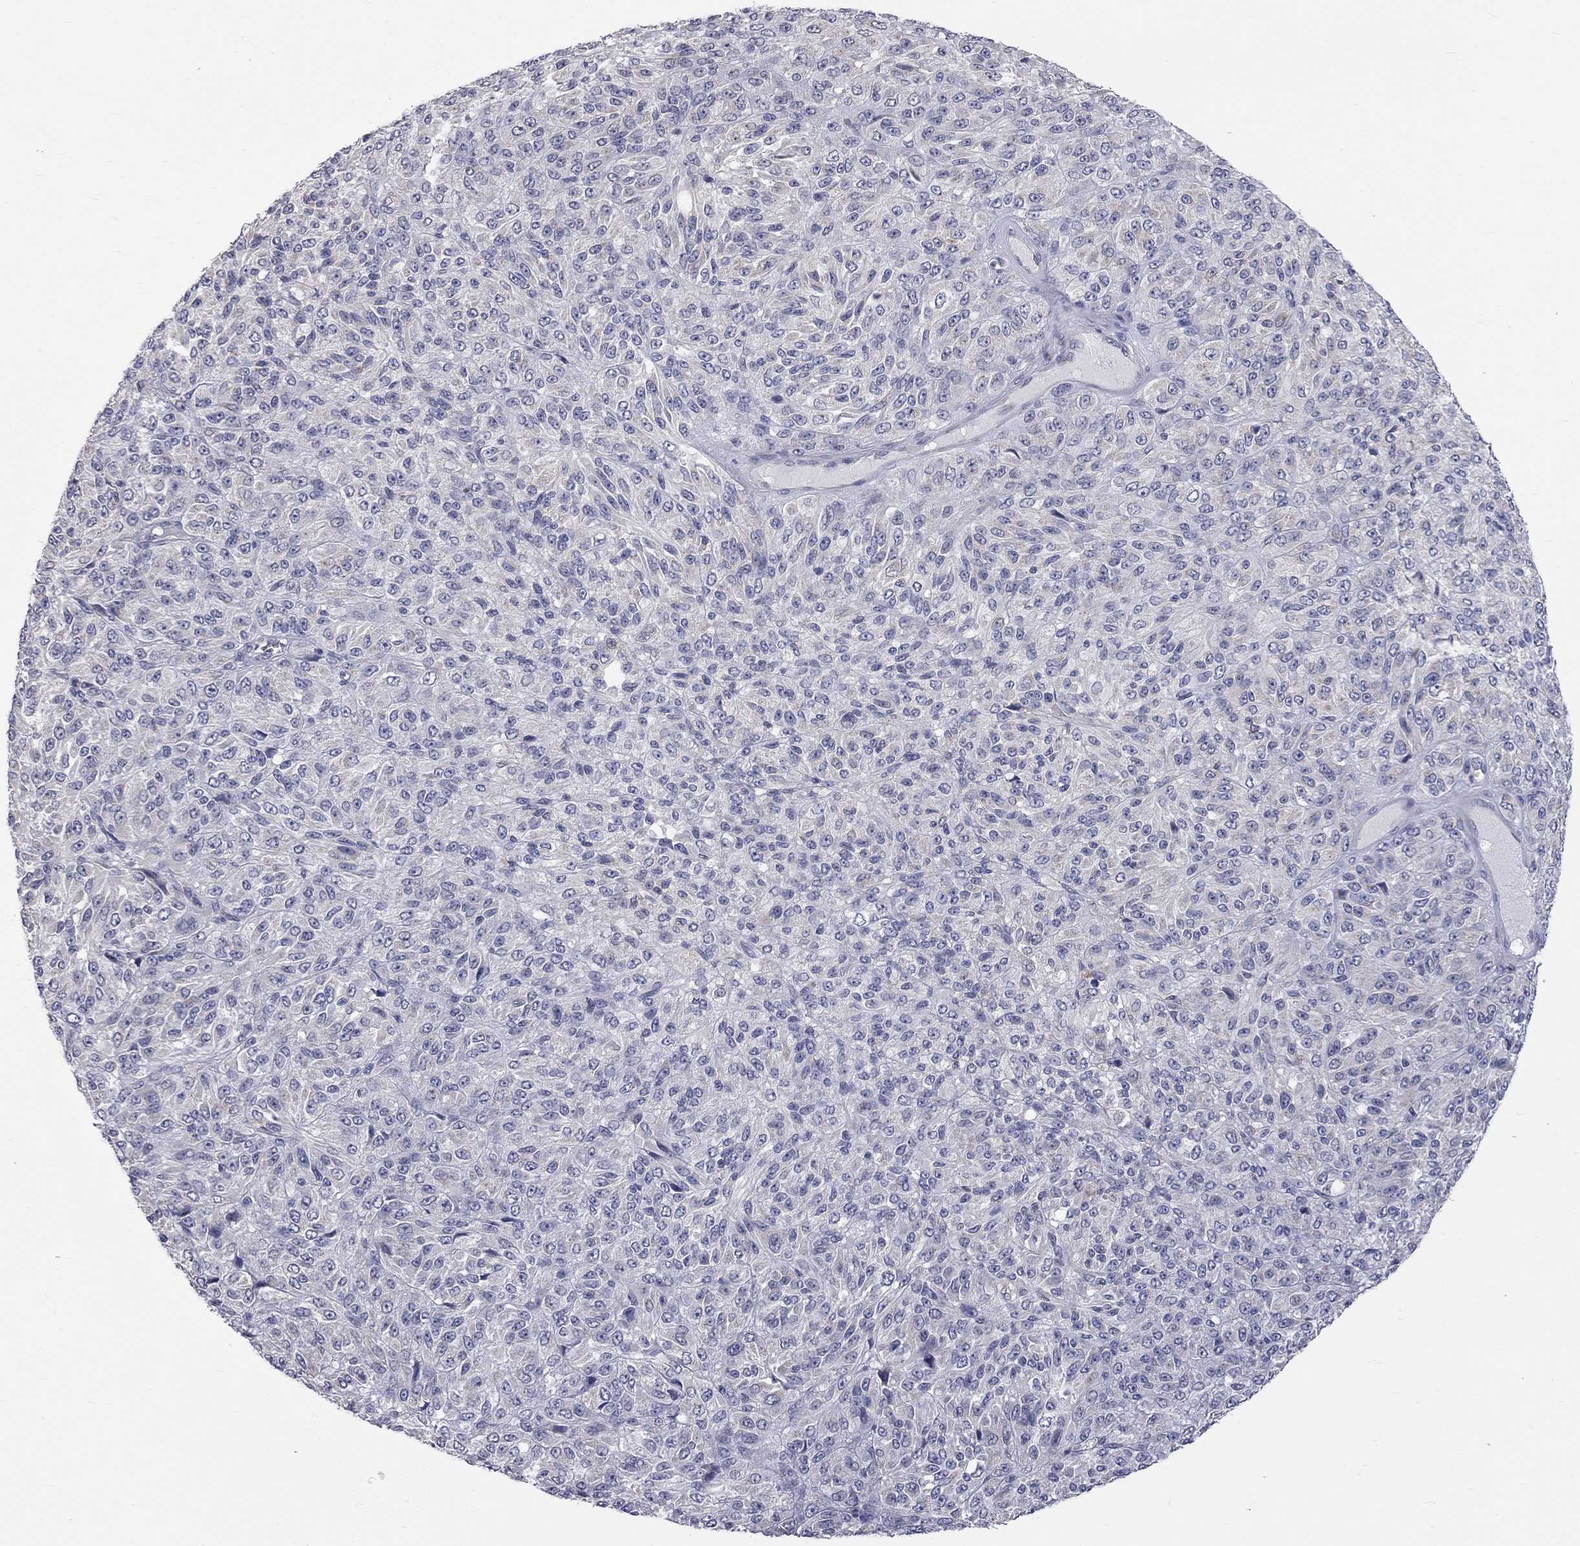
{"staining": {"intensity": "negative", "quantity": "none", "location": "none"}, "tissue": "melanoma", "cell_type": "Tumor cells", "image_type": "cancer", "snomed": [{"axis": "morphology", "description": "Malignant melanoma, Metastatic site"}, {"axis": "topography", "description": "Brain"}], "caption": "This is an immunohistochemistry photomicrograph of malignant melanoma (metastatic site). There is no staining in tumor cells.", "gene": "OPRK1", "patient": {"sex": "female", "age": 56}}